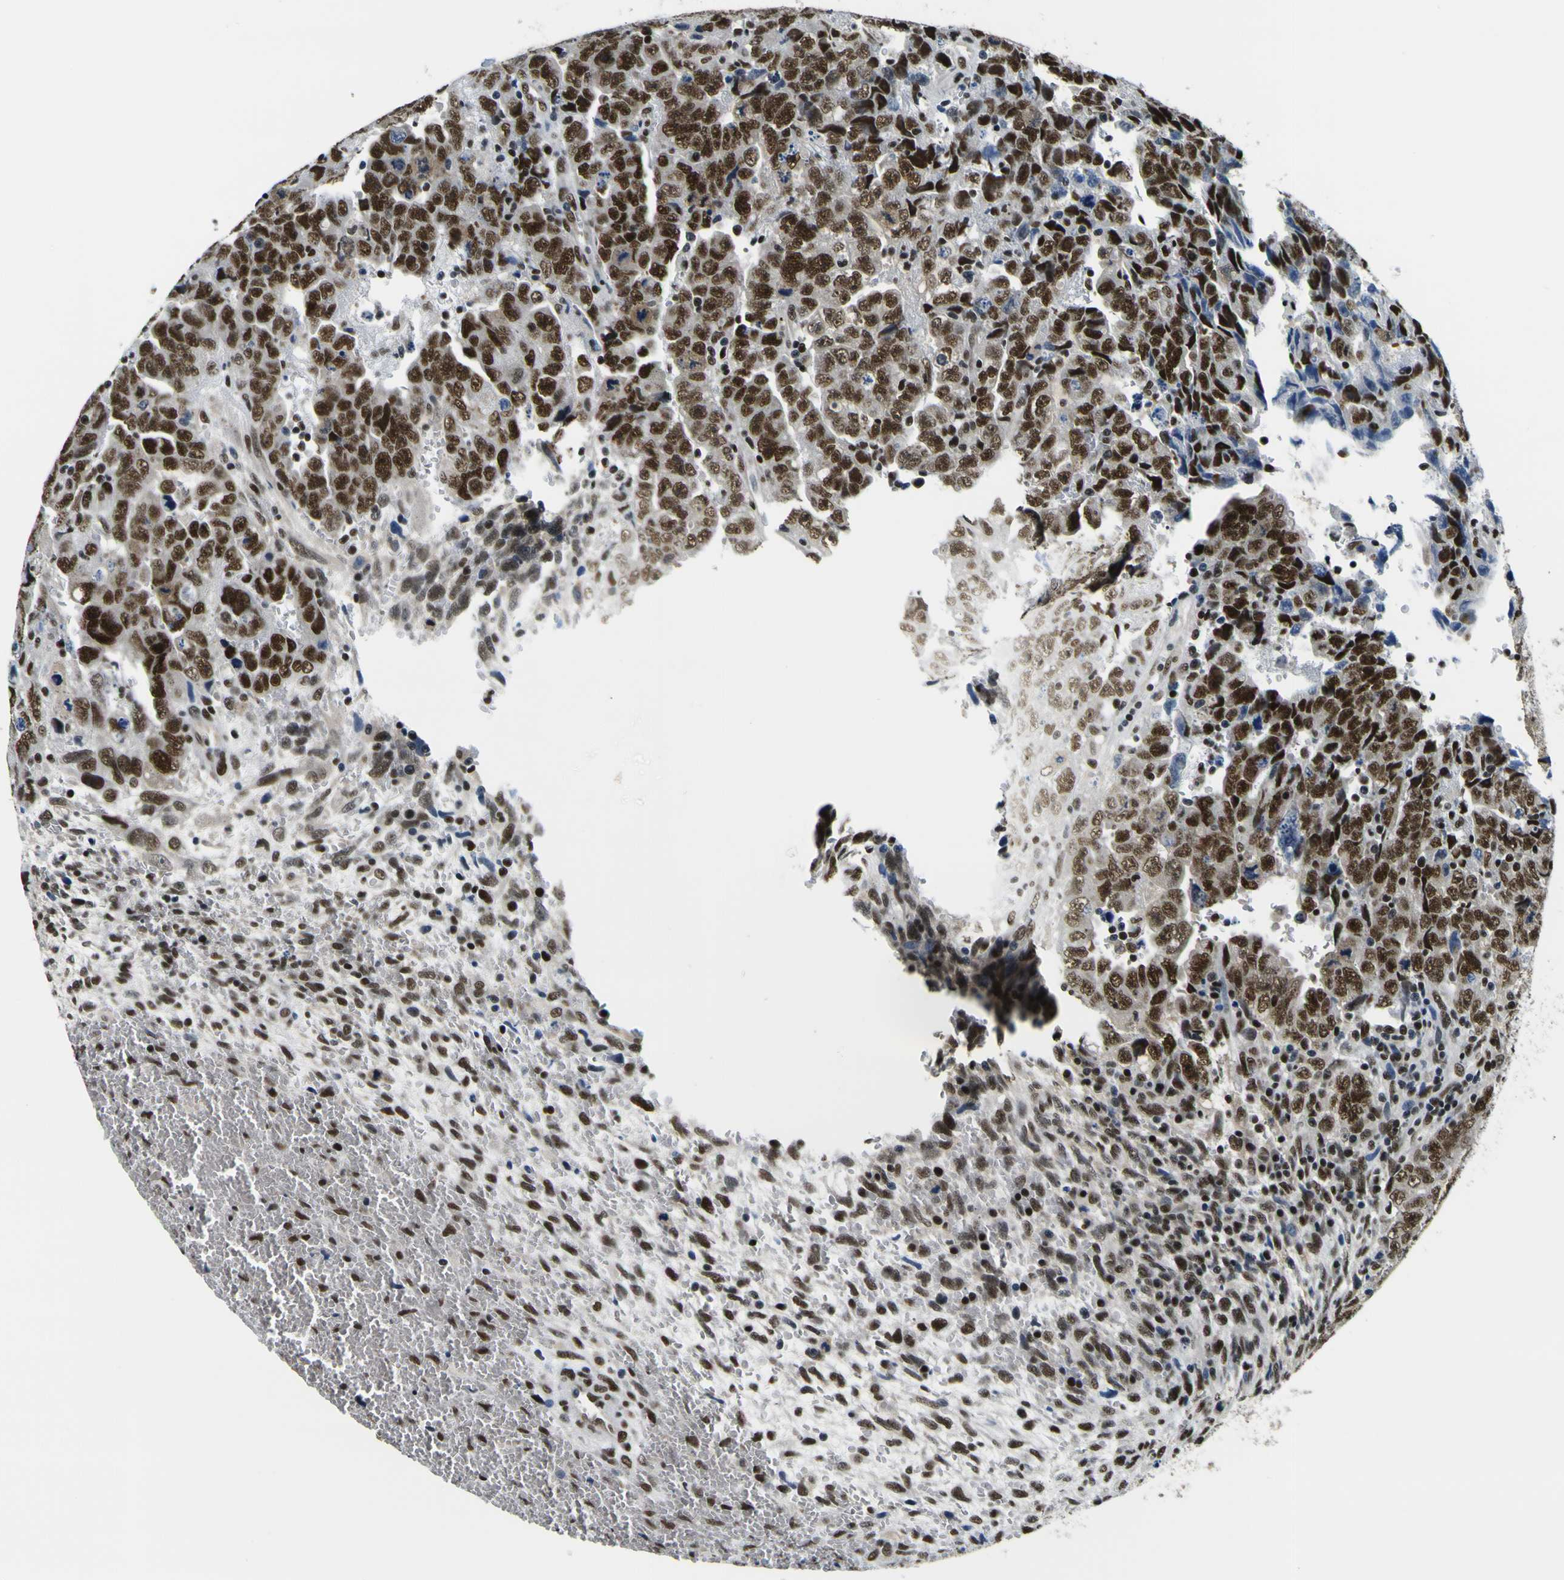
{"staining": {"intensity": "strong", "quantity": ">75%", "location": "nuclear"}, "tissue": "testis cancer", "cell_type": "Tumor cells", "image_type": "cancer", "snomed": [{"axis": "morphology", "description": "Carcinoma, Embryonal, NOS"}, {"axis": "topography", "description": "Testis"}], "caption": "Immunohistochemical staining of human embryonal carcinoma (testis) demonstrates strong nuclear protein staining in about >75% of tumor cells. The staining was performed using DAB to visualize the protein expression in brown, while the nuclei were stained in blue with hematoxylin (Magnification: 20x).", "gene": "SP1", "patient": {"sex": "male", "age": 28}}